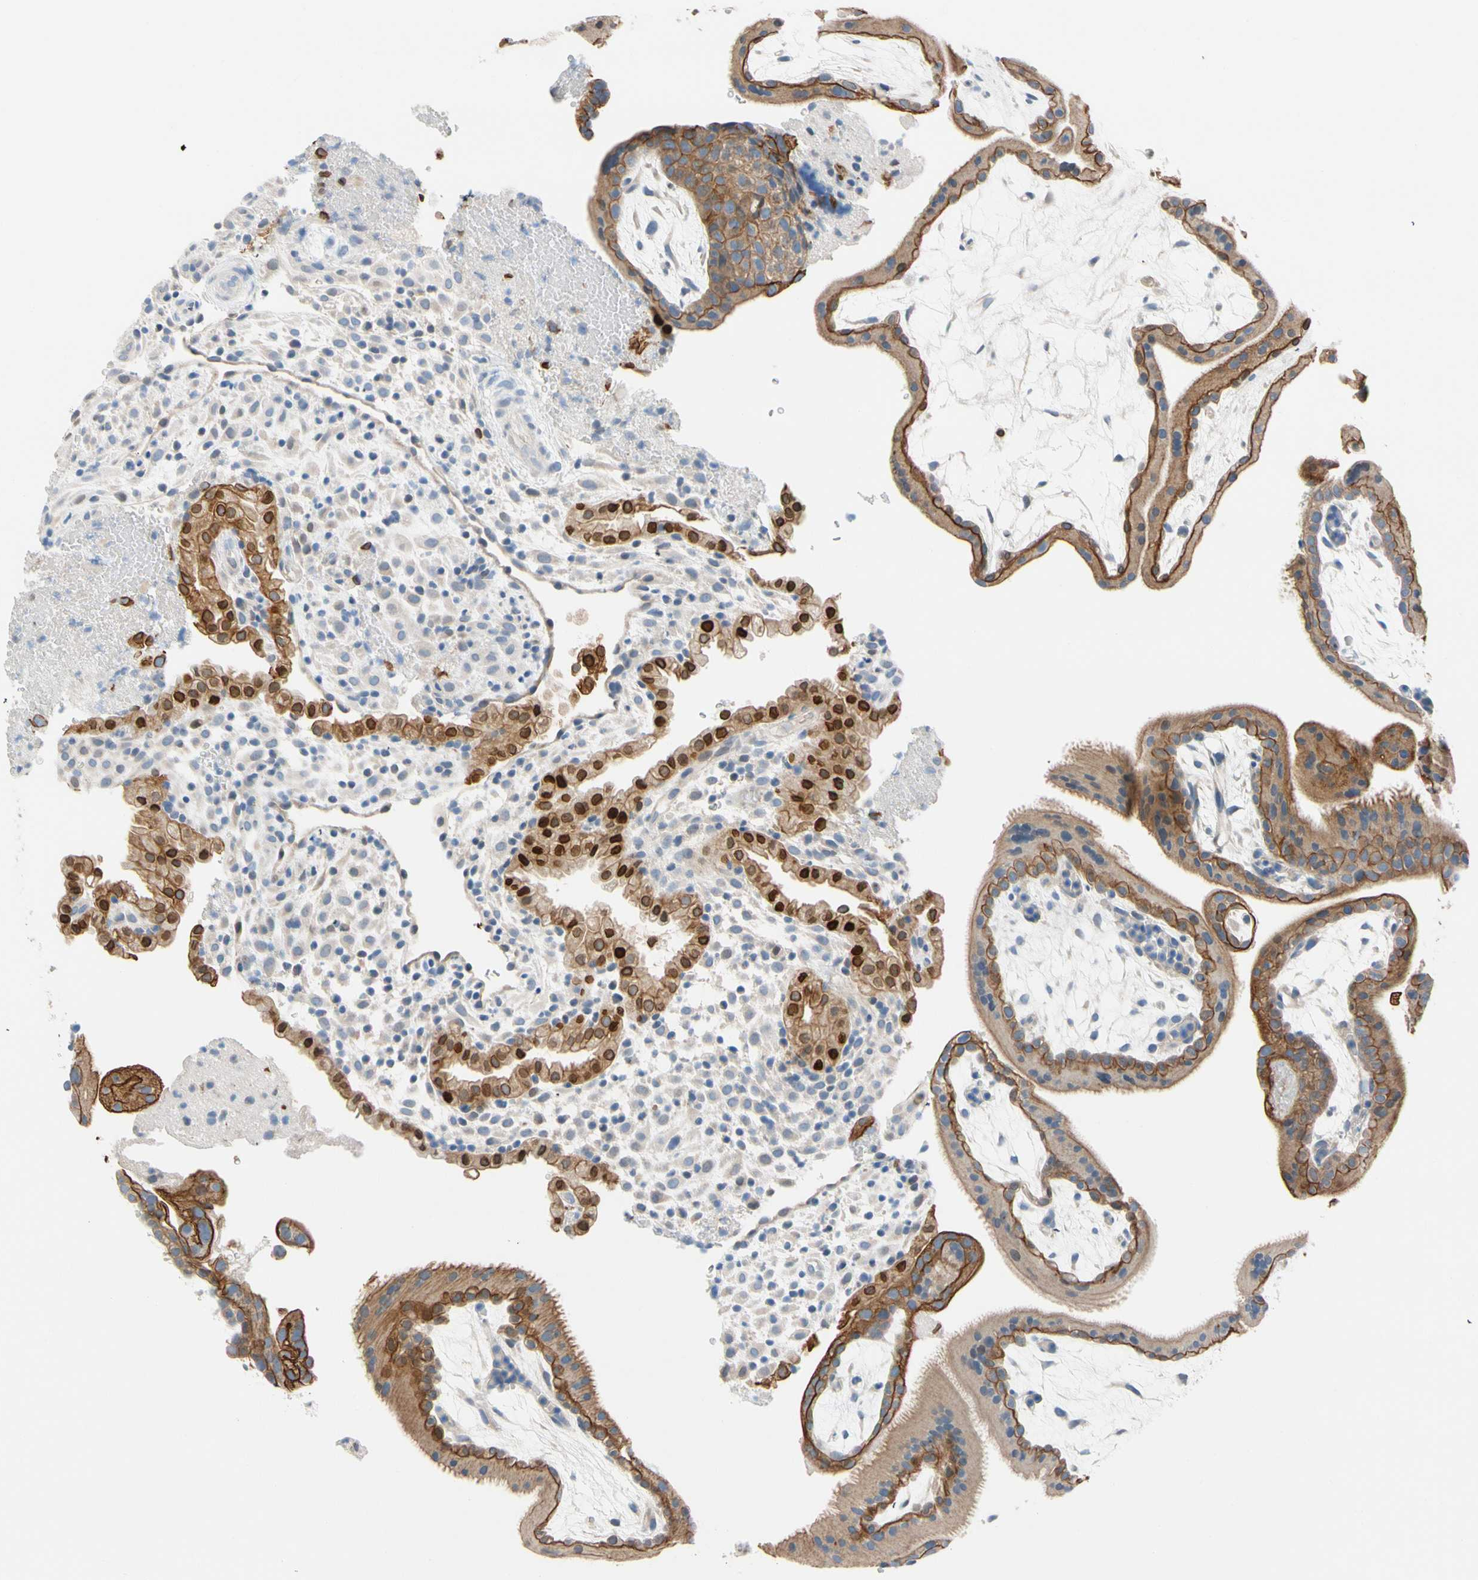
{"staining": {"intensity": "negative", "quantity": "none", "location": "none"}, "tissue": "placenta", "cell_type": "Decidual cells", "image_type": "normal", "snomed": [{"axis": "morphology", "description": "Normal tissue, NOS"}, {"axis": "topography", "description": "Placenta"}], "caption": "High magnification brightfield microscopy of benign placenta stained with DAB (3,3'-diaminobenzidine) (brown) and counterstained with hematoxylin (blue): decidual cells show no significant expression. (Immunohistochemistry, brightfield microscopy, high magnification).", "gene": "ZNF132", "patient": {"sex": "female", "age": 19}}